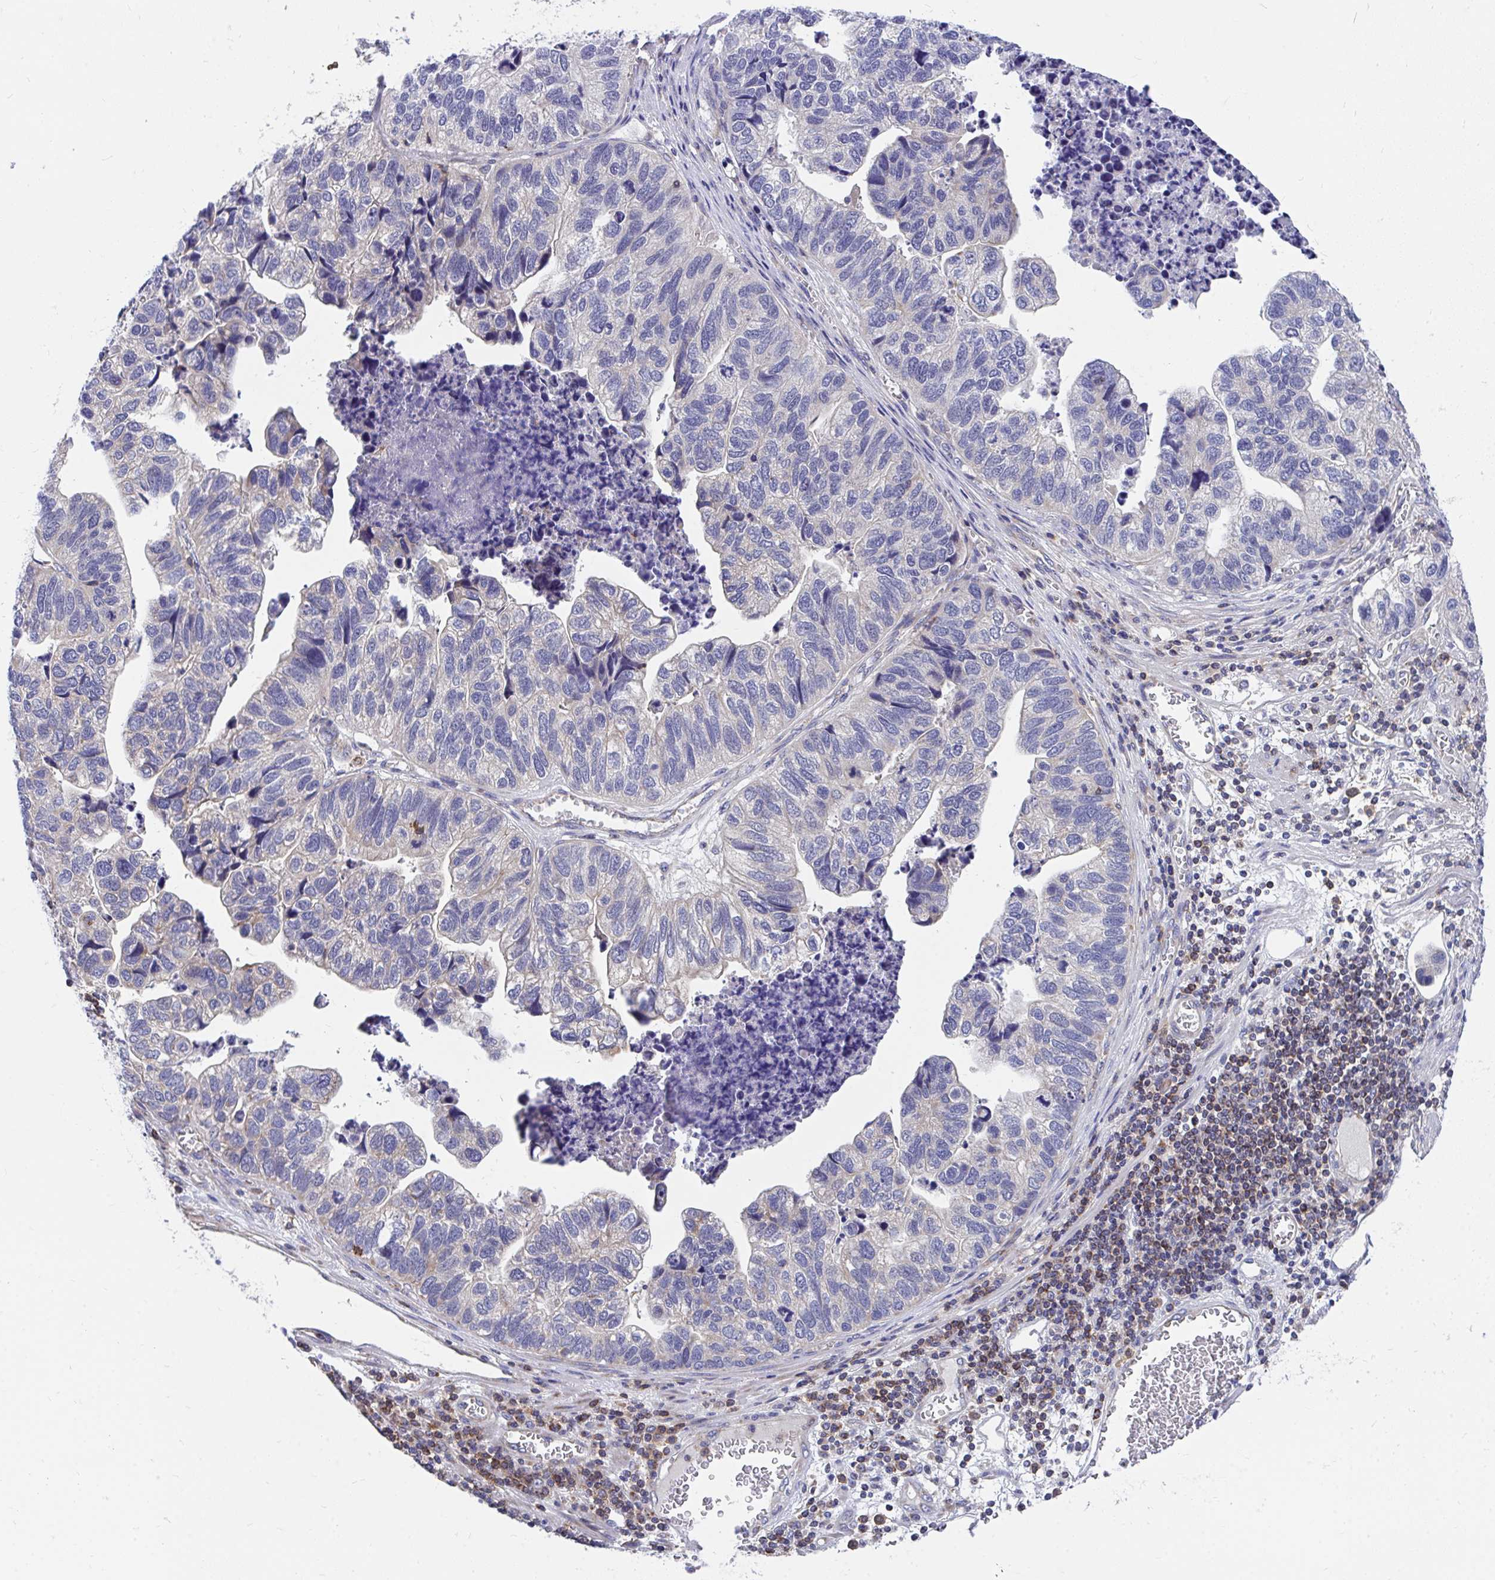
{"staining": {"intensity": "weak", "quantity": "<25%", "location": "cytoplasmic/membranous"}, "tissue": "stomach cancer", "cell_type": "Tumor cells", "image_type": "cancer", "snomed": [{"axis": "morphology", "description": "Adenocarcinoma, NOS"}, {"axis": "topography", "description": "Stomach, upper"}], "caption": "Protein analysis of stomach adenocarcinoma demonstrates no significant expression in tumor cells. (DAB (3,3'-diaminobenzidine) IHC, high magnification).", "gene": "FHIP1B", "patient": {"sex": "female", "age": 67}}